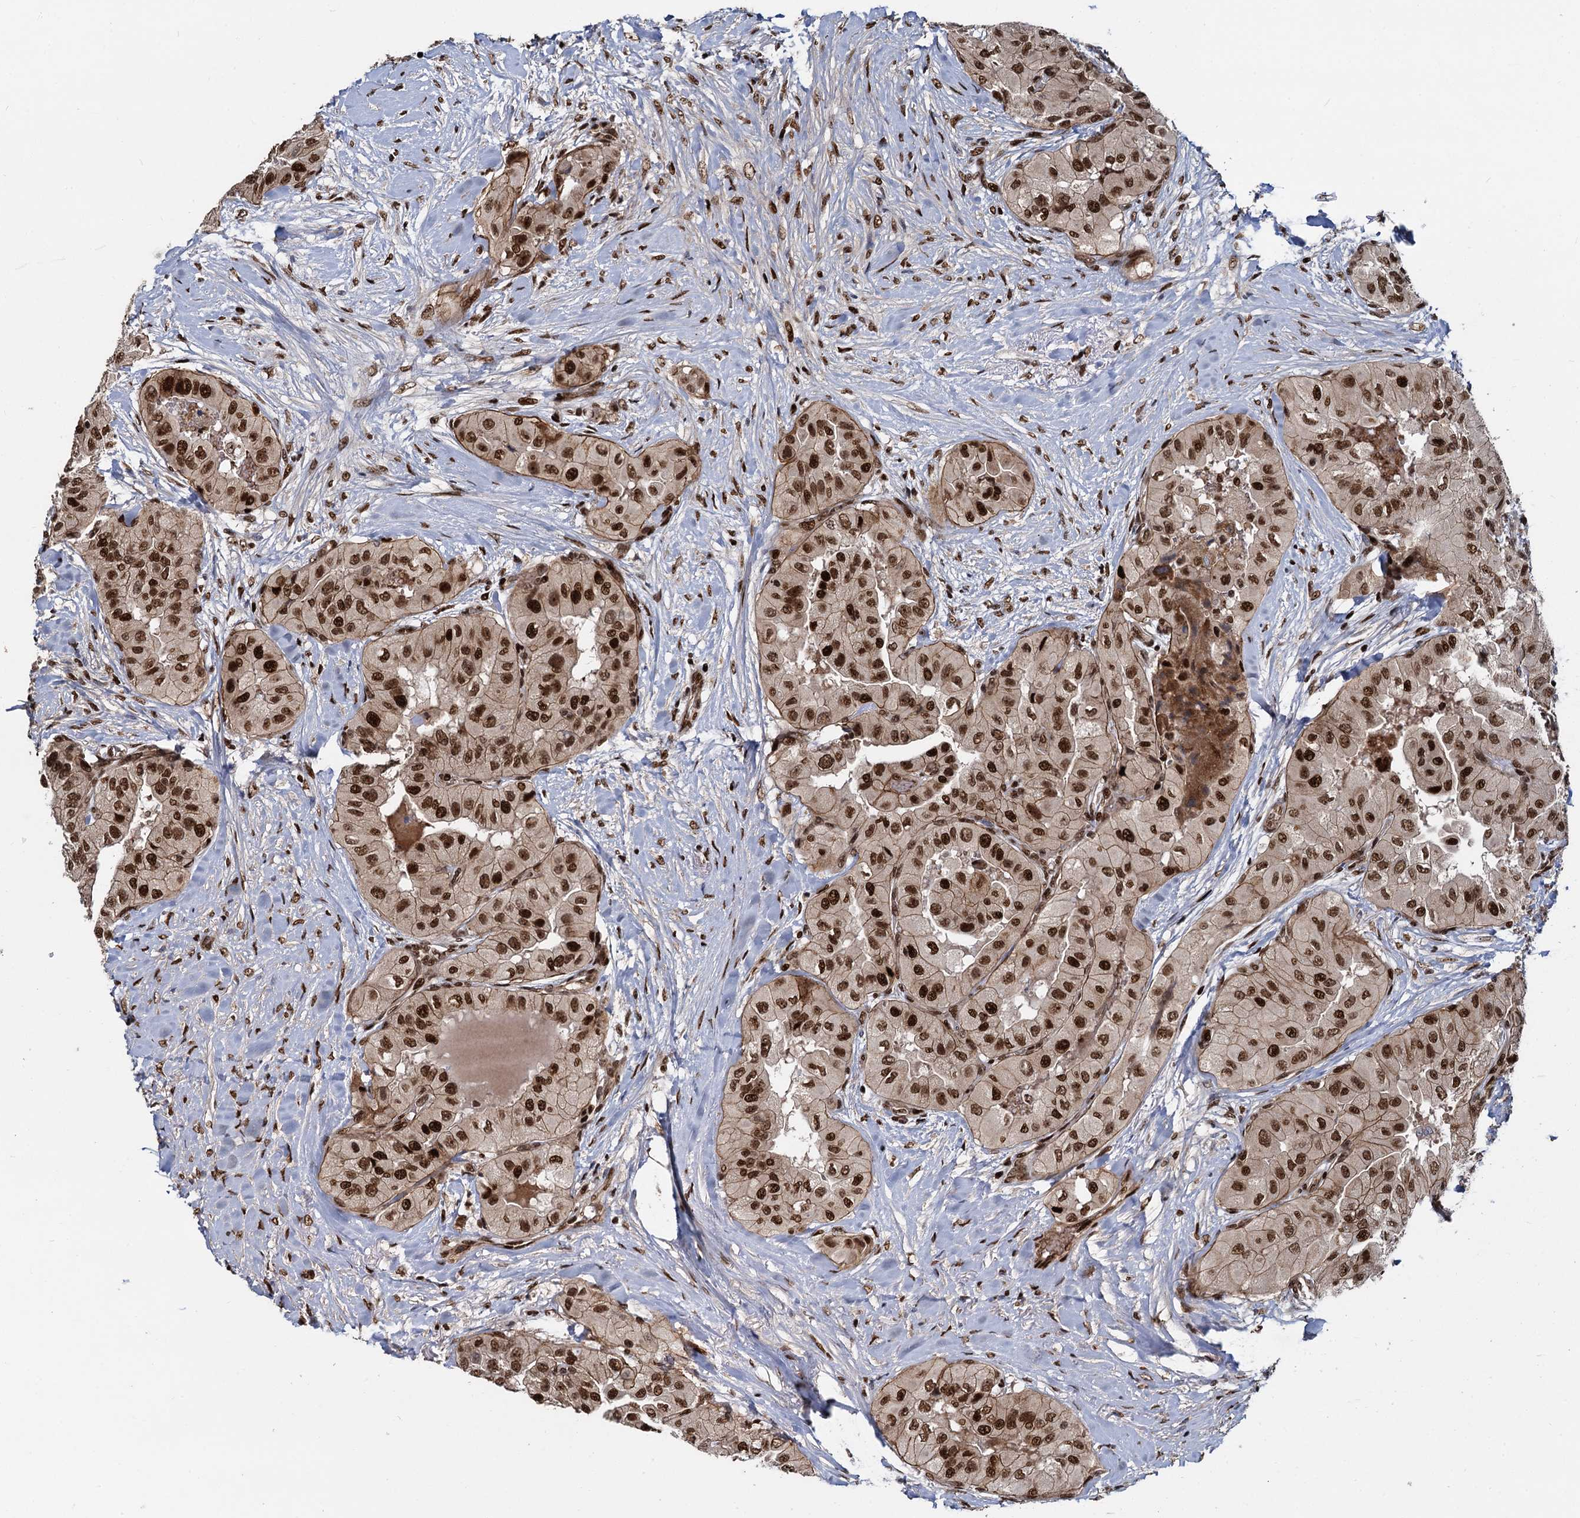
{"staining": {"intensity": "strong", "quantity": ">75%", "location": "cytoplasmic/membranous,nuclear"}, "tissue": "thyroid cancer", "cell_type": "Tumor cells", "image_type": "cancer", "snomed": [{"axis": "morphology", "description": "Papillary adenocarcinoma, NOS"}, {"axis": "topography", "description": "Thyroid gland"}], "caption": "This micrograph demonstrates thyroid papillary adenocarcinoma stained with immunohistochemistry (IHC) to label a protein in brown. The cytoplasmic/membranous and nuclear of tumor cells show strong positivity for the protein. Nuclei are counter-stained blue.", "gene": "ANKRD49", "patient": {"sex": "female", "age": 59}}